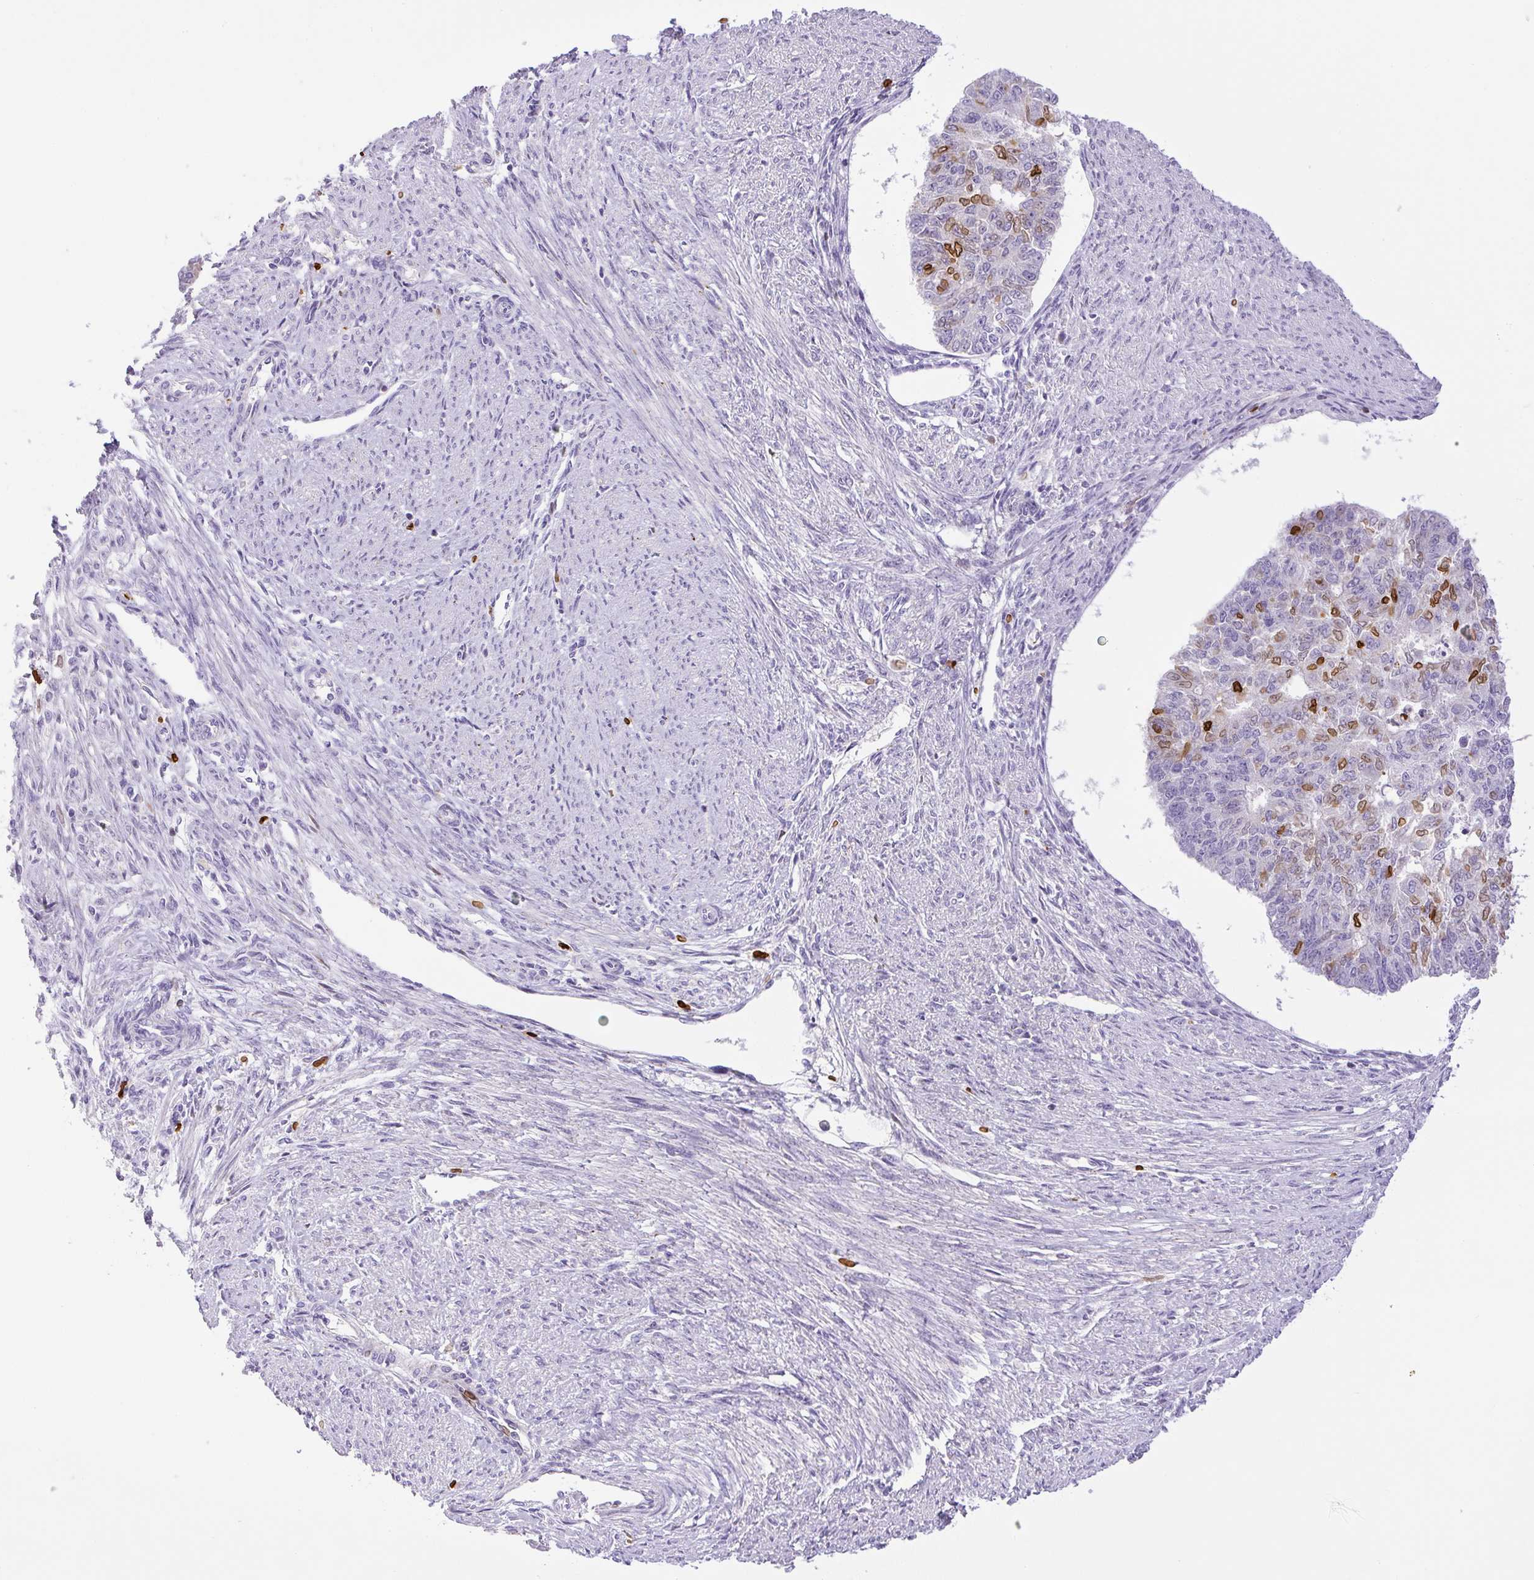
{"staining": {"intensity": "moderate", "quantity": "<25%", "location": "cytoplasmic/membranous,nuclear"}, "tissue": "endometrial cancer", "cell_type": "Tumor cells", "image_type": "cancer", "snomed": [{"axis": "morphology", "description": "Adenocarcinoma, NOS"}, {"axis": "topography", "description": "Endometrium"}], "caption": "Approximately <25% of tumor cells in human endometrial adenocarcinoma display moderate cytoplasmic/membranous and nuclear protein staining as visualized by brown immunohistochemical staining.", "gene": "PIP5KL1", "patient": {"sex": "female", "age": 32}}